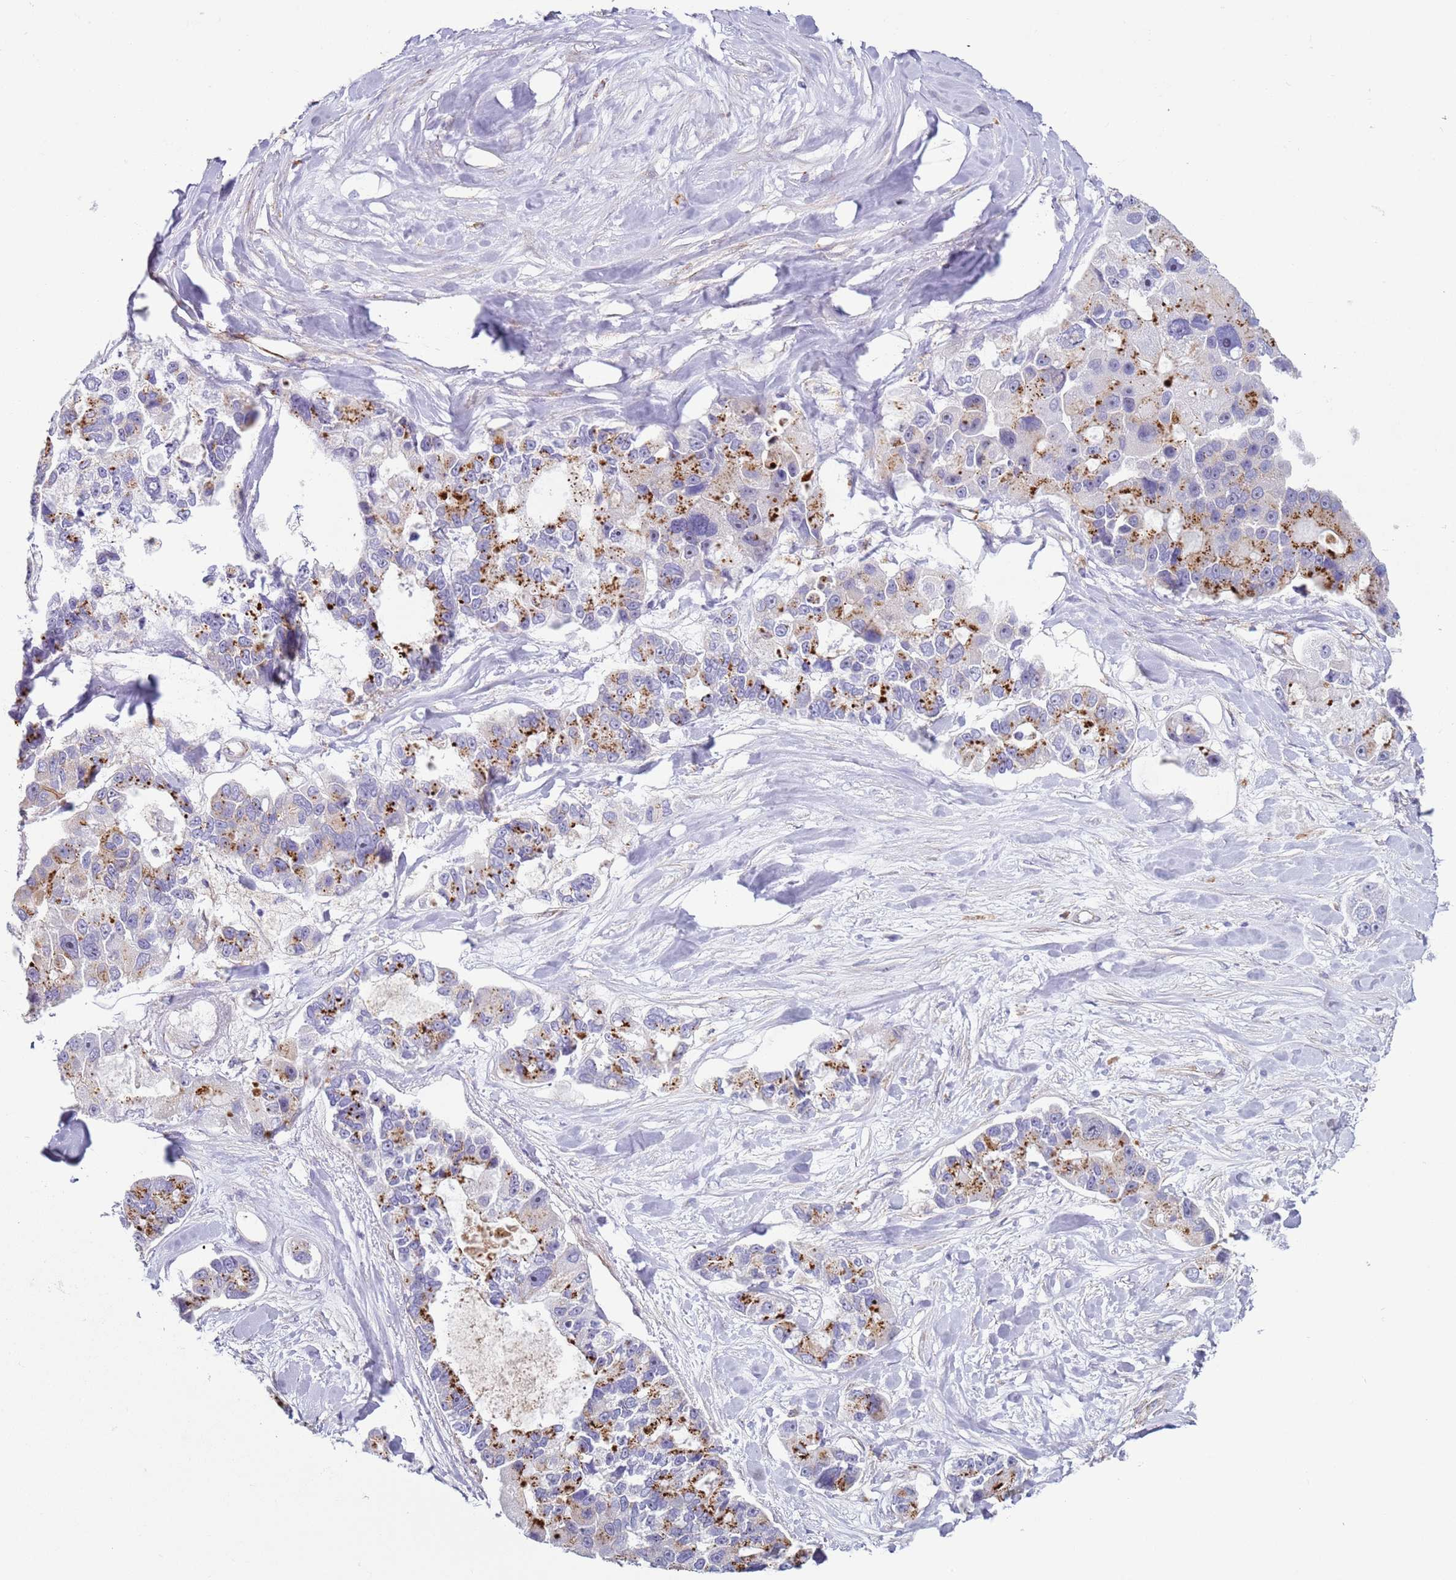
{"staining": {"intensity": "moderate", "quantity": ">75%", "location": "cytoplasmic/membranous"}, "tissue": "lung cancer", "cell_type": "Tumor cells", "image_type": "cancer", "snomed": [{"axis": "morphology", "description": "Adenocarcinoma, NOS"}, {"axis": "topography", "description": "Lung"}], "caption": "Protein staining displays moderate cytoplasmic/membranous positivity in about >75% of tumor cells in lung adenocarcinoma.", "gene": "HEATR1", "patient": {"sex": "female", "age": 54}}